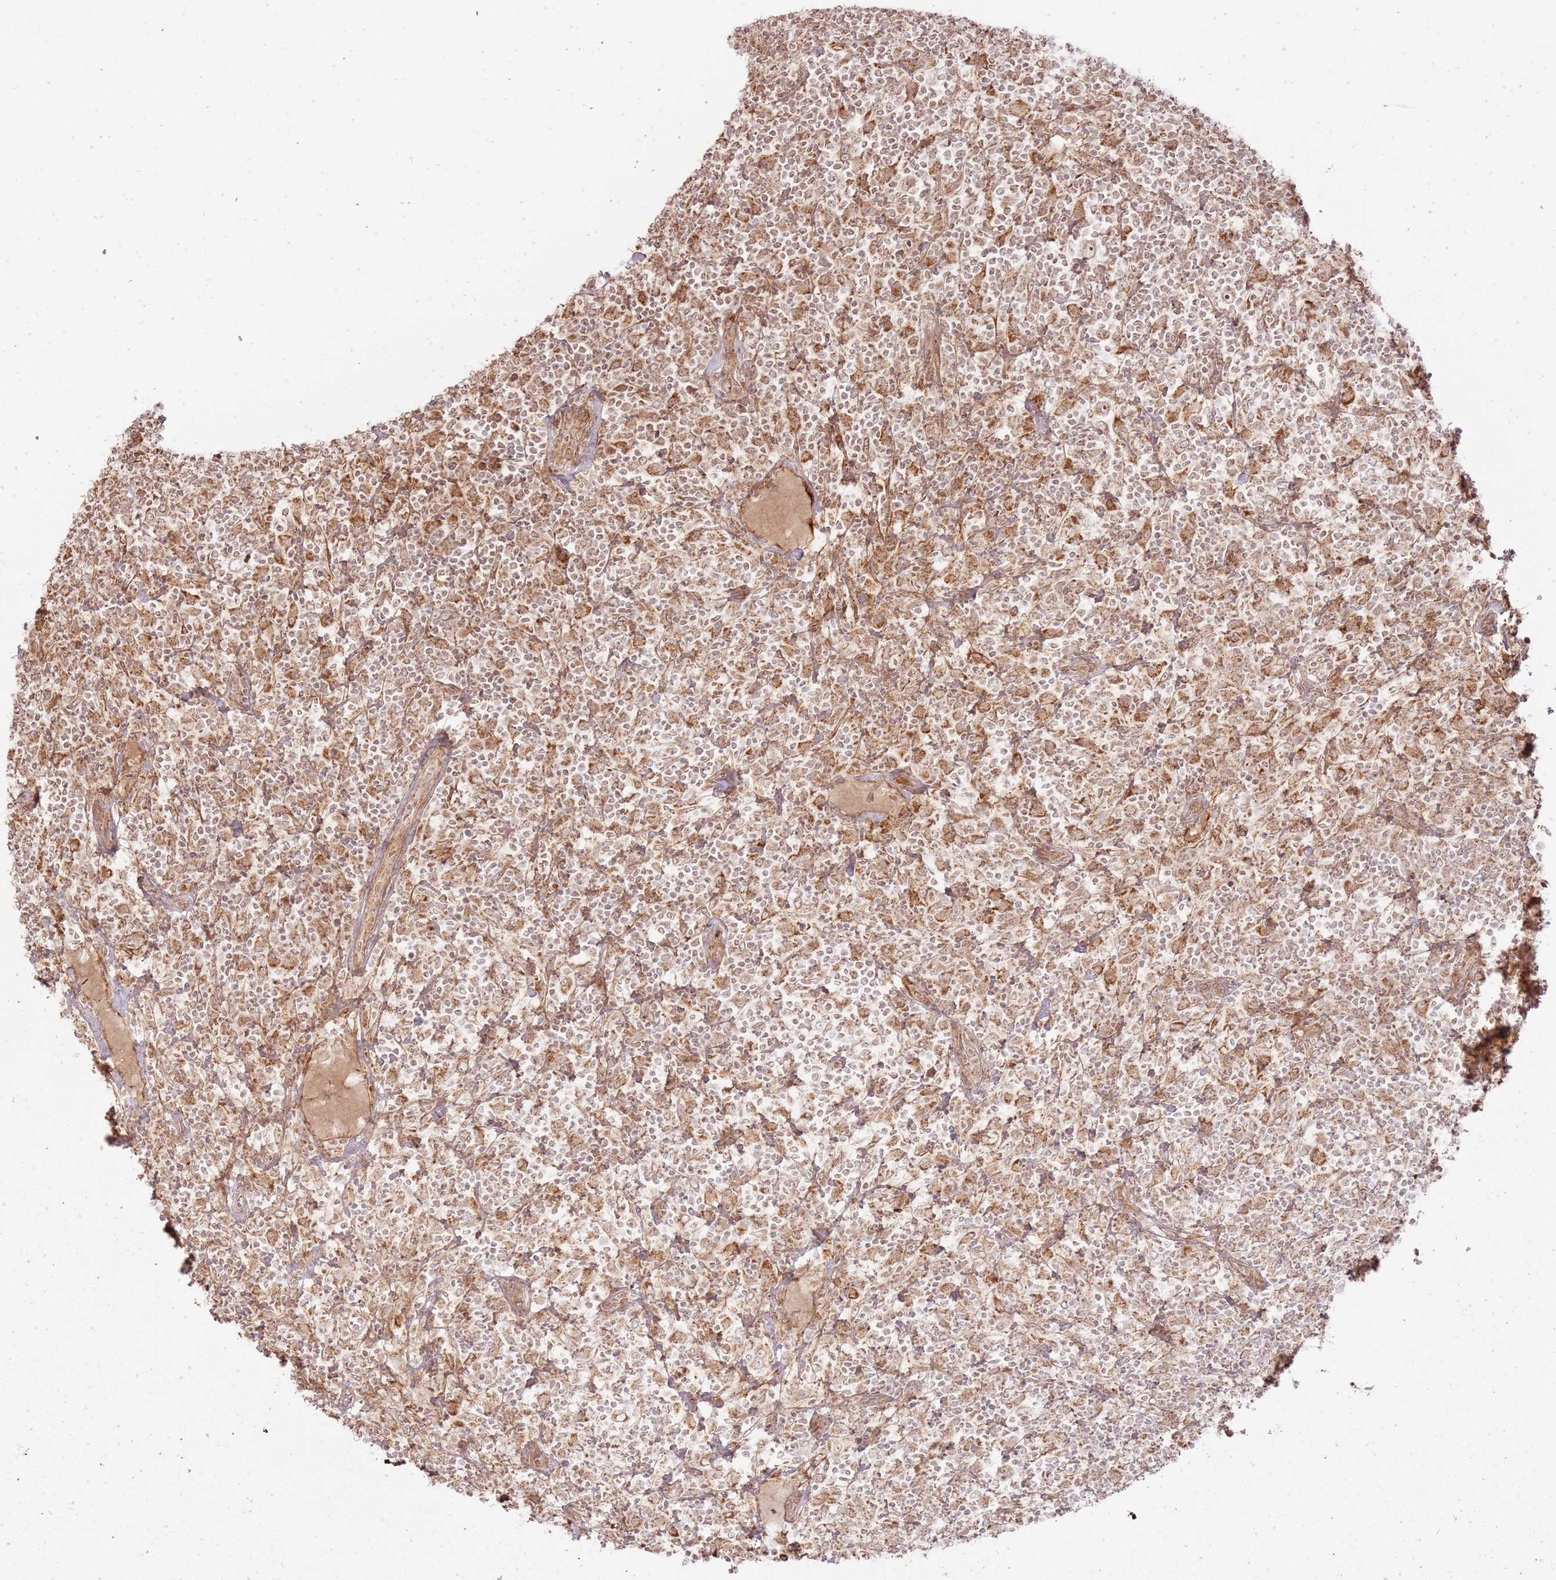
{"staining": {"intensity": "moderate", "quantity": ">75%", "location": "cytoplasmic/membranous,nuclear"}, "tissue": "lymphoma", "cell_type": "Tumor cells", "image_type": "cancer", "snomed": [{"axis": "morphology", "description": "Hodgkin's disease, NOS"}, {"axis": "topography", "description": "Lymph node"}], "caption": "Protein expression analysis of human lymphoma reveals moderate cytoplasmic/membranous and nuclear expression in about >75% of tumor cells. The staining was performed using DAB (3,3'-diaminobenzidine), with brown indicating positive protein expression. Nuclei are stained blue with hematoxylin.", "gene": "ZNF623", "patient": {"sex": "male", "age": 70}}